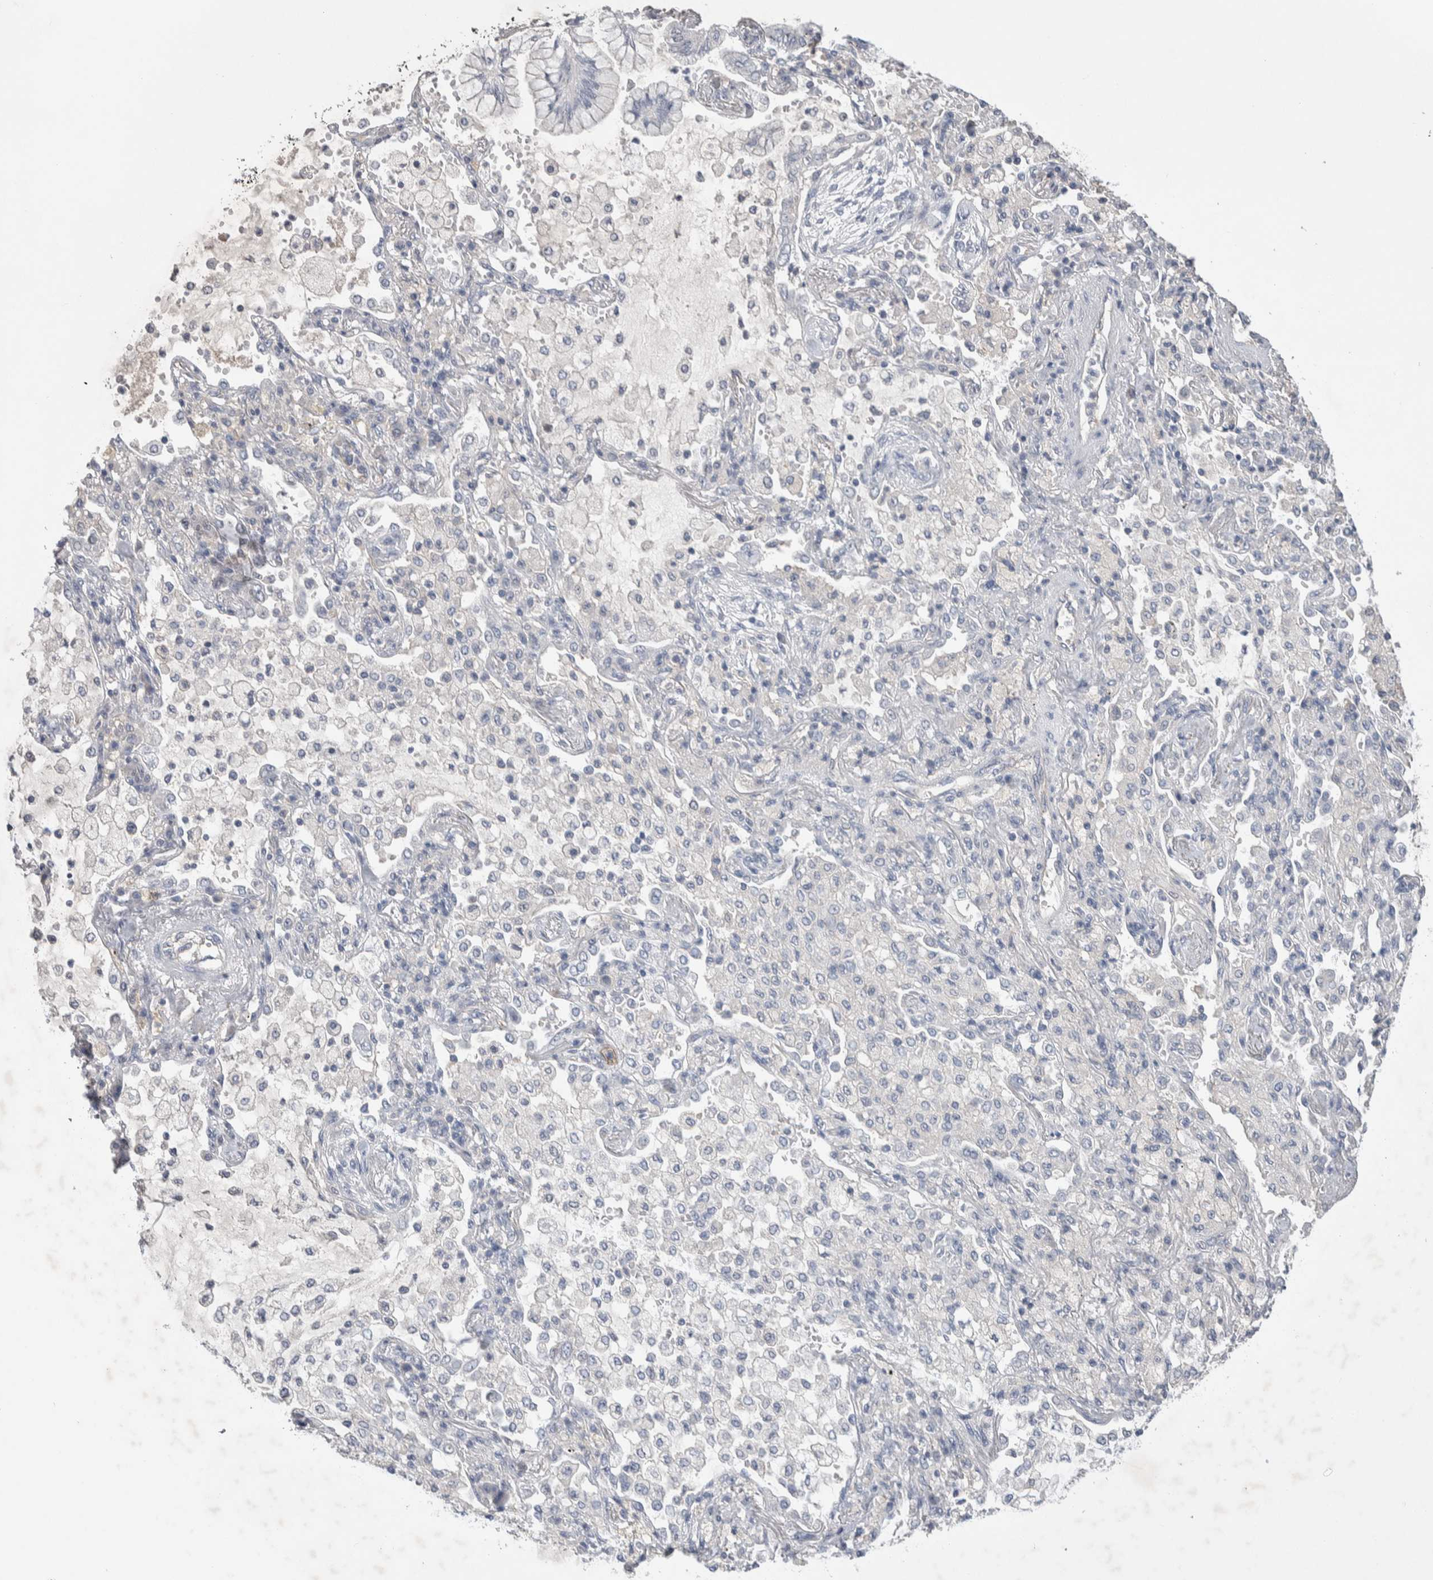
{"staining": {"intensity": "negative", "quantity": "none", "location": "none"}, "tissue": "lung cancer", "cell_type": "Tumor cells", "image_type": "cancer", "snomed": [{"axis": "morphology", "description": "Adenocarcinoma, NOS"}, {"axis": "topography", "description": "Lung"}], "caption": "DAB immunohistochemical staining of lung cancer (adenocarcinoma) demonstrates no significant expression in tumor cells.", "gene": "CEP131", "patient": {"sex": "female", "age": 70}}